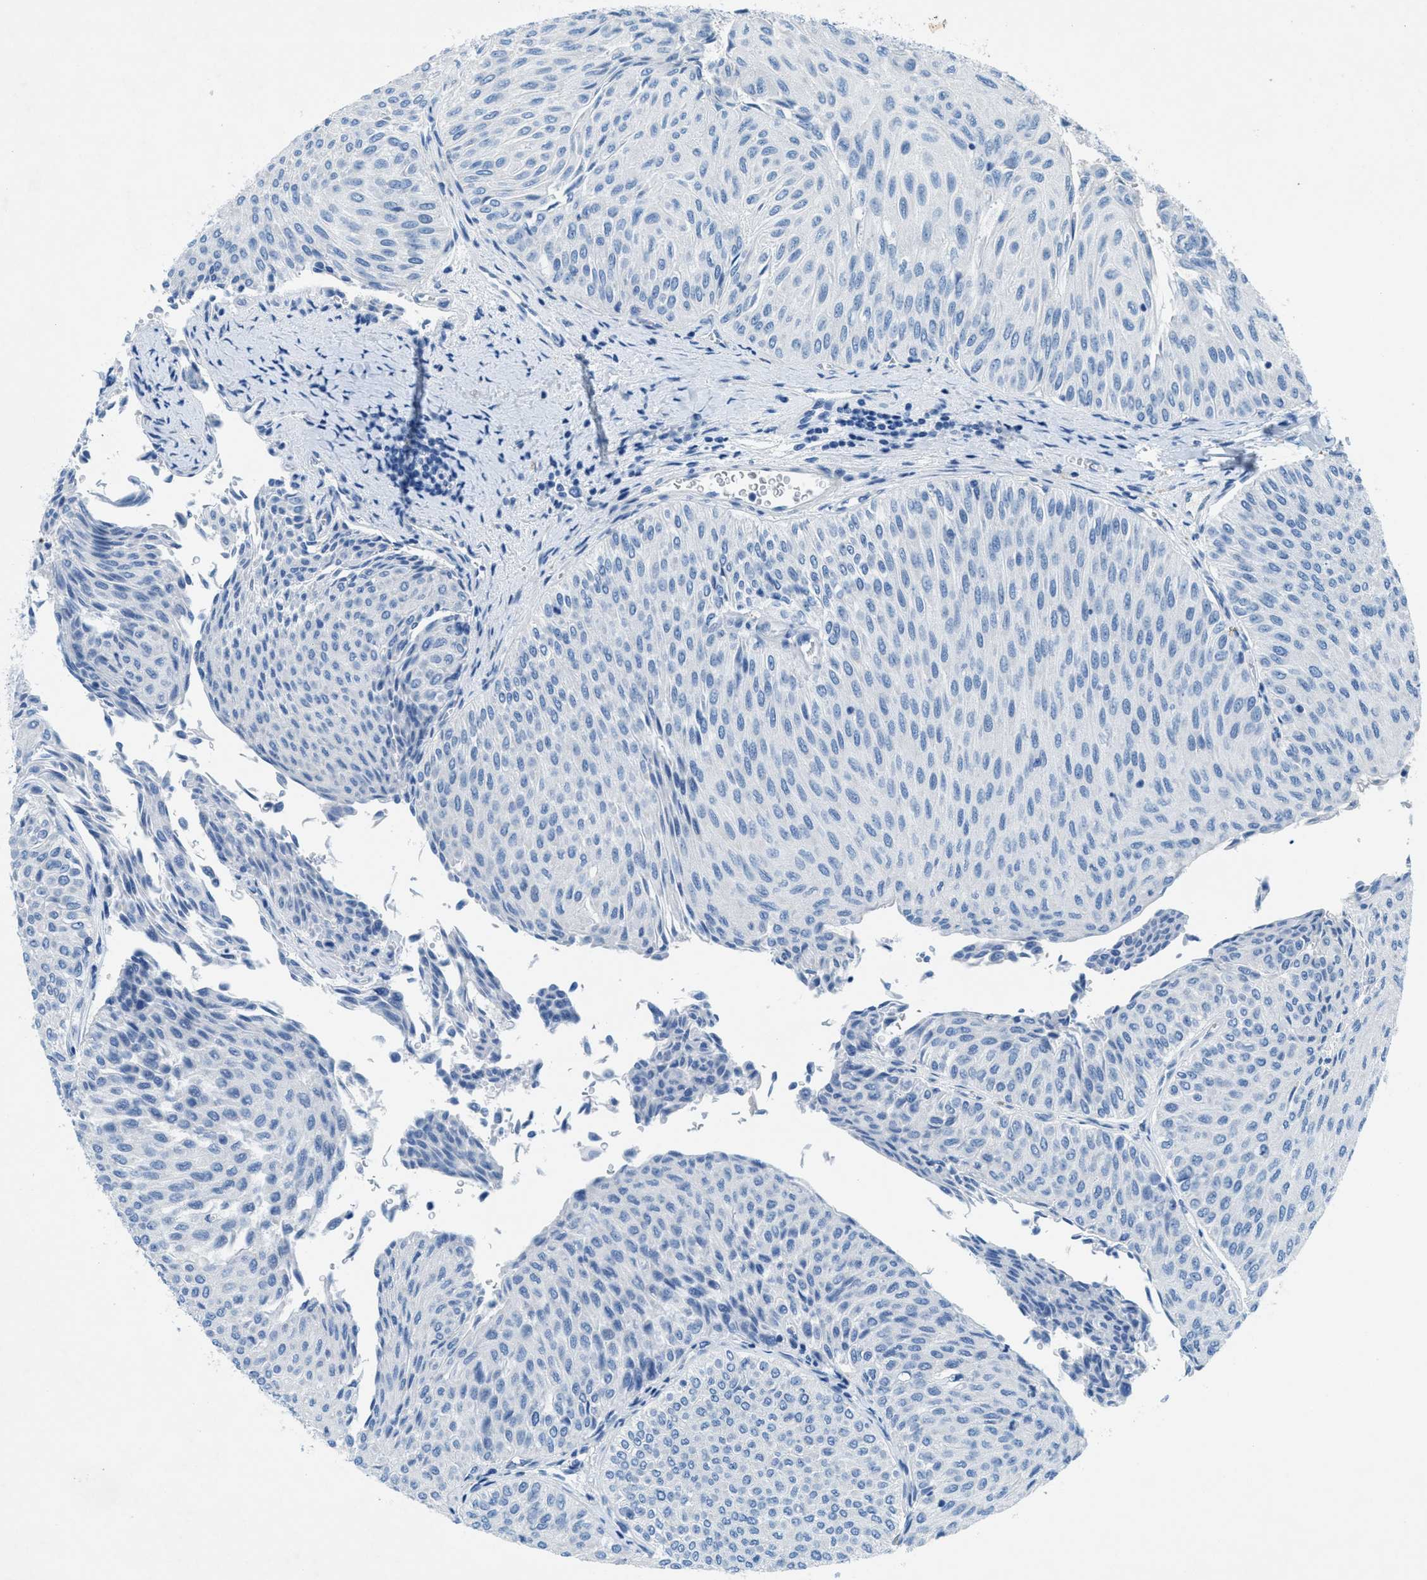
{"staining": {"intensity": "negative", "quantity": "none", "location": "none"}, "tissue": "urothelial cancer", "cell_type": "Tumor cells", "image_type": "cancer", "snomed": [{"axis": "morphology", "description": "Urothelial carcinoma, Low grade"}, {"axis": "topography", "description": "Urinary bladder"}], "caption": "The photomicrograph exhibits no significant staining in tumor cells of urothelial carcinoma (low-grade).", "gene": "GALNT17", "patient": {"sex": "male", "age": 78}}